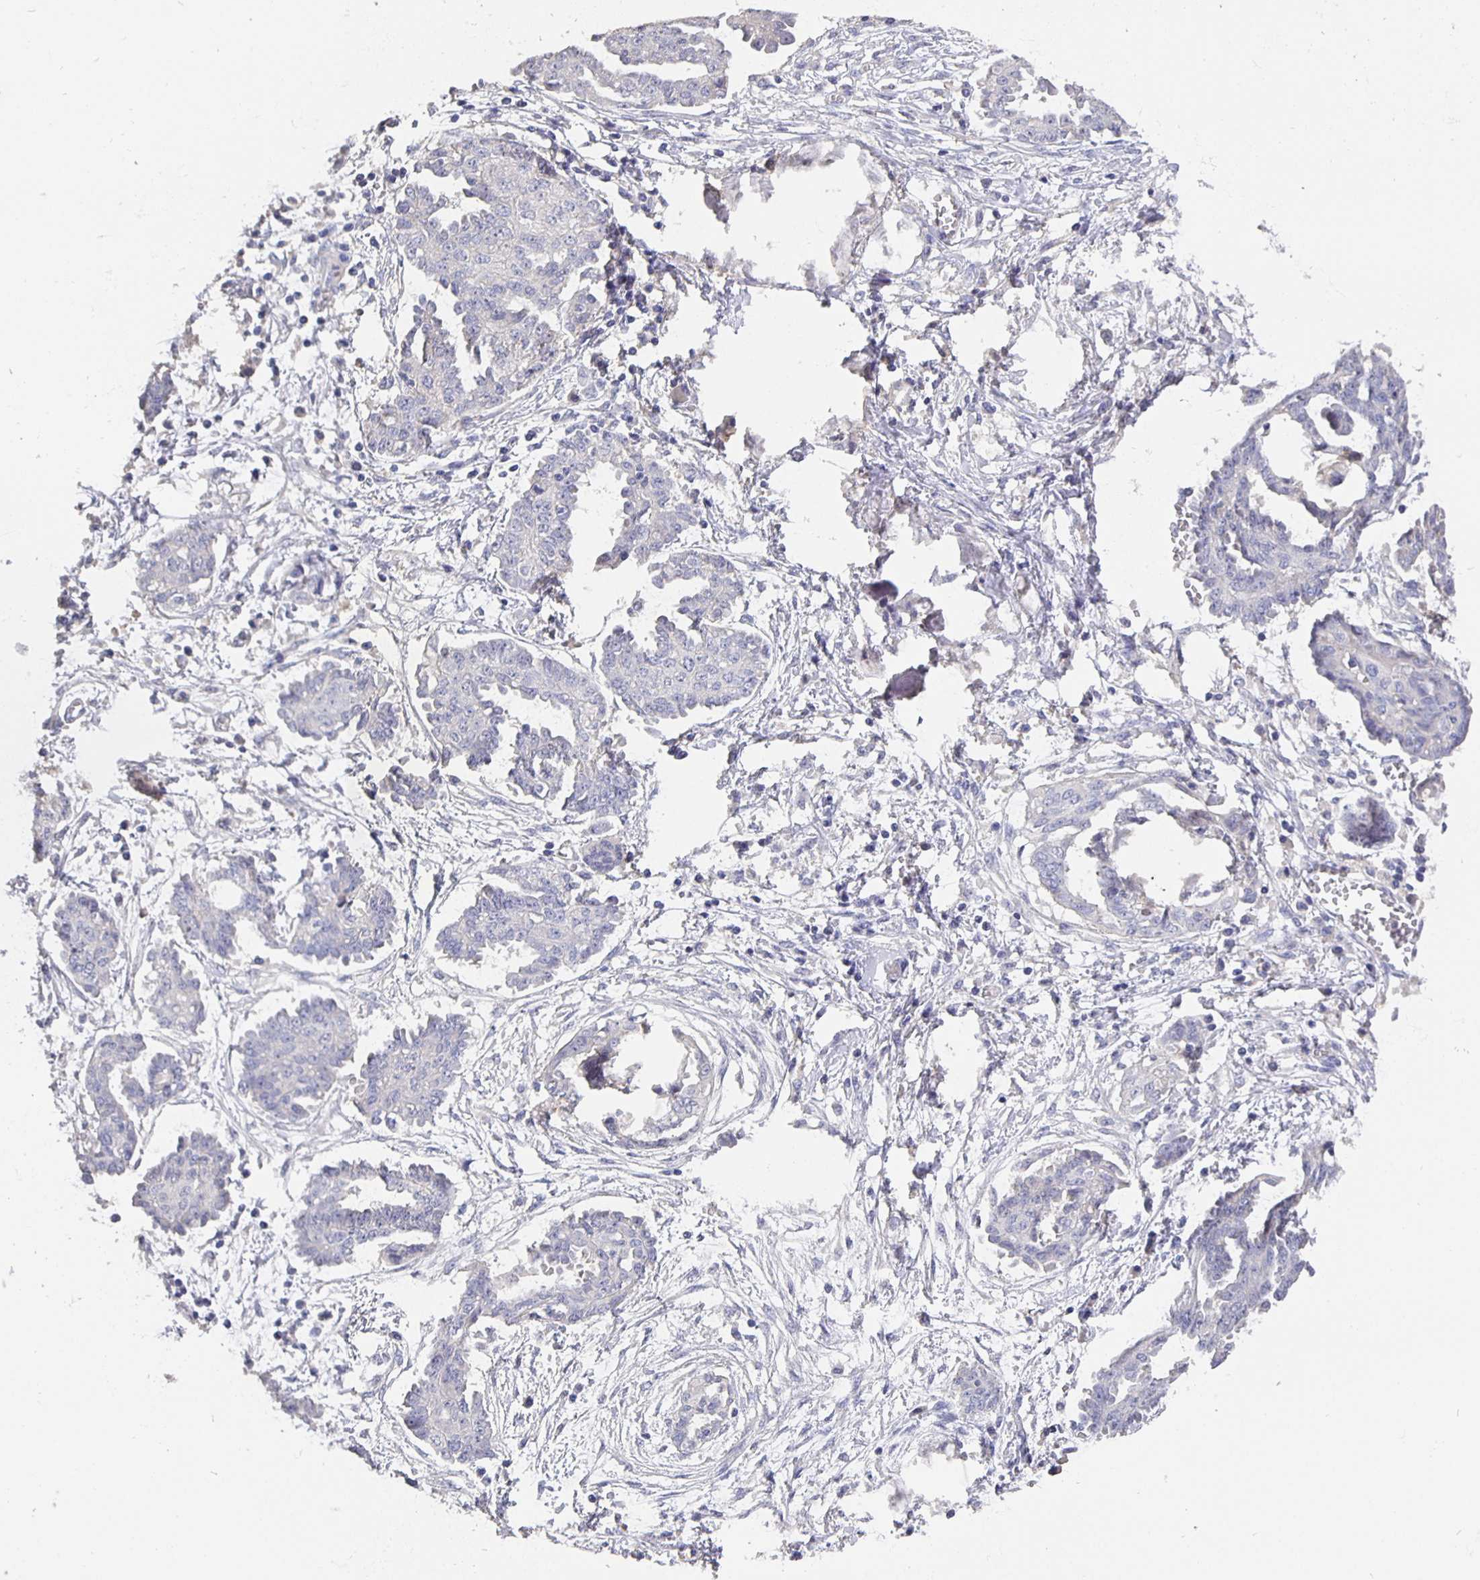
{"staining": {"intensity": "negative", "quantity": "none", "location": "none"}, "tissue": "ovarian cancer", "cell_type": "Tumor cells", "image_type": "cancer", "snomed": [{"axis": "morphology", "description": "Cystadenocarcinoma, serous, NOS"}, {"axis": "topography", "description": "Ovary"}], "caption": "Histopathology image shows no significant protein positivity in tumor cells of ovarian cancer.", "gene": "CFAP74", "patient": {"sex": "female", "age": 71}}